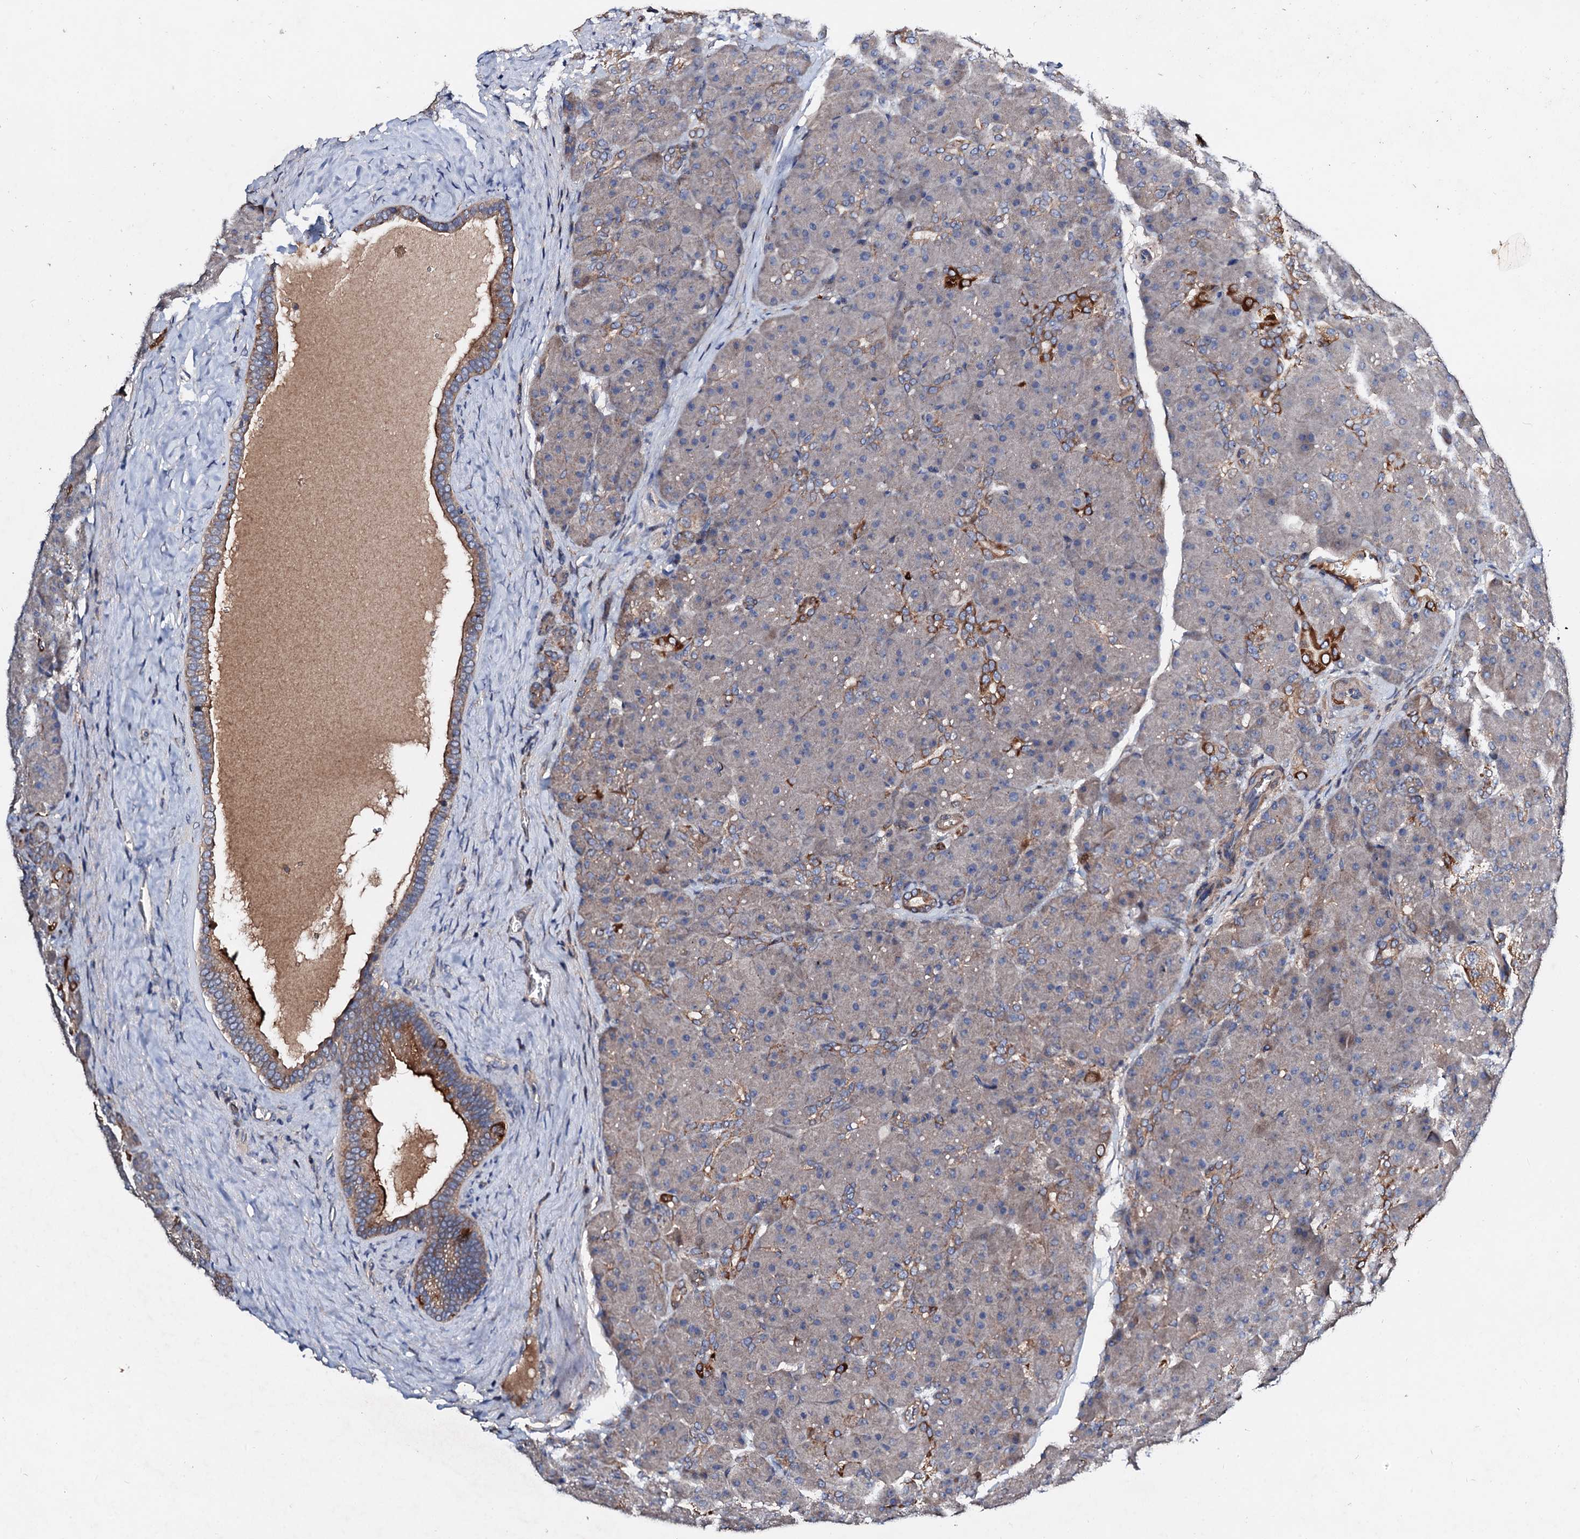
{"staining": {"intensity": "moderate", "quantity": "25%-75%", "location": "cytoplasmic/membranous"}, "tissue": "pancreas", "cell_type": "Exocrine glandular cells", "image_type": "normal", "snomed": [{"axis": "morphology", "description": "Normal tissue, NOS"}, {"axis": "topography", "description": "Pancreas"}], "caption": "Immunohistochemistry photomicrograph of unremarkable pancreas: human pancreas stained using IHC displays medium levels of moderate protein expression localized specifically in the cytoplasmic/membranous of exocrine glandular cells, appearing as a cytoplasmic/membranous brown color.", "gene": "FIBIN", "patient": {"sex": "male", "age": 66}}